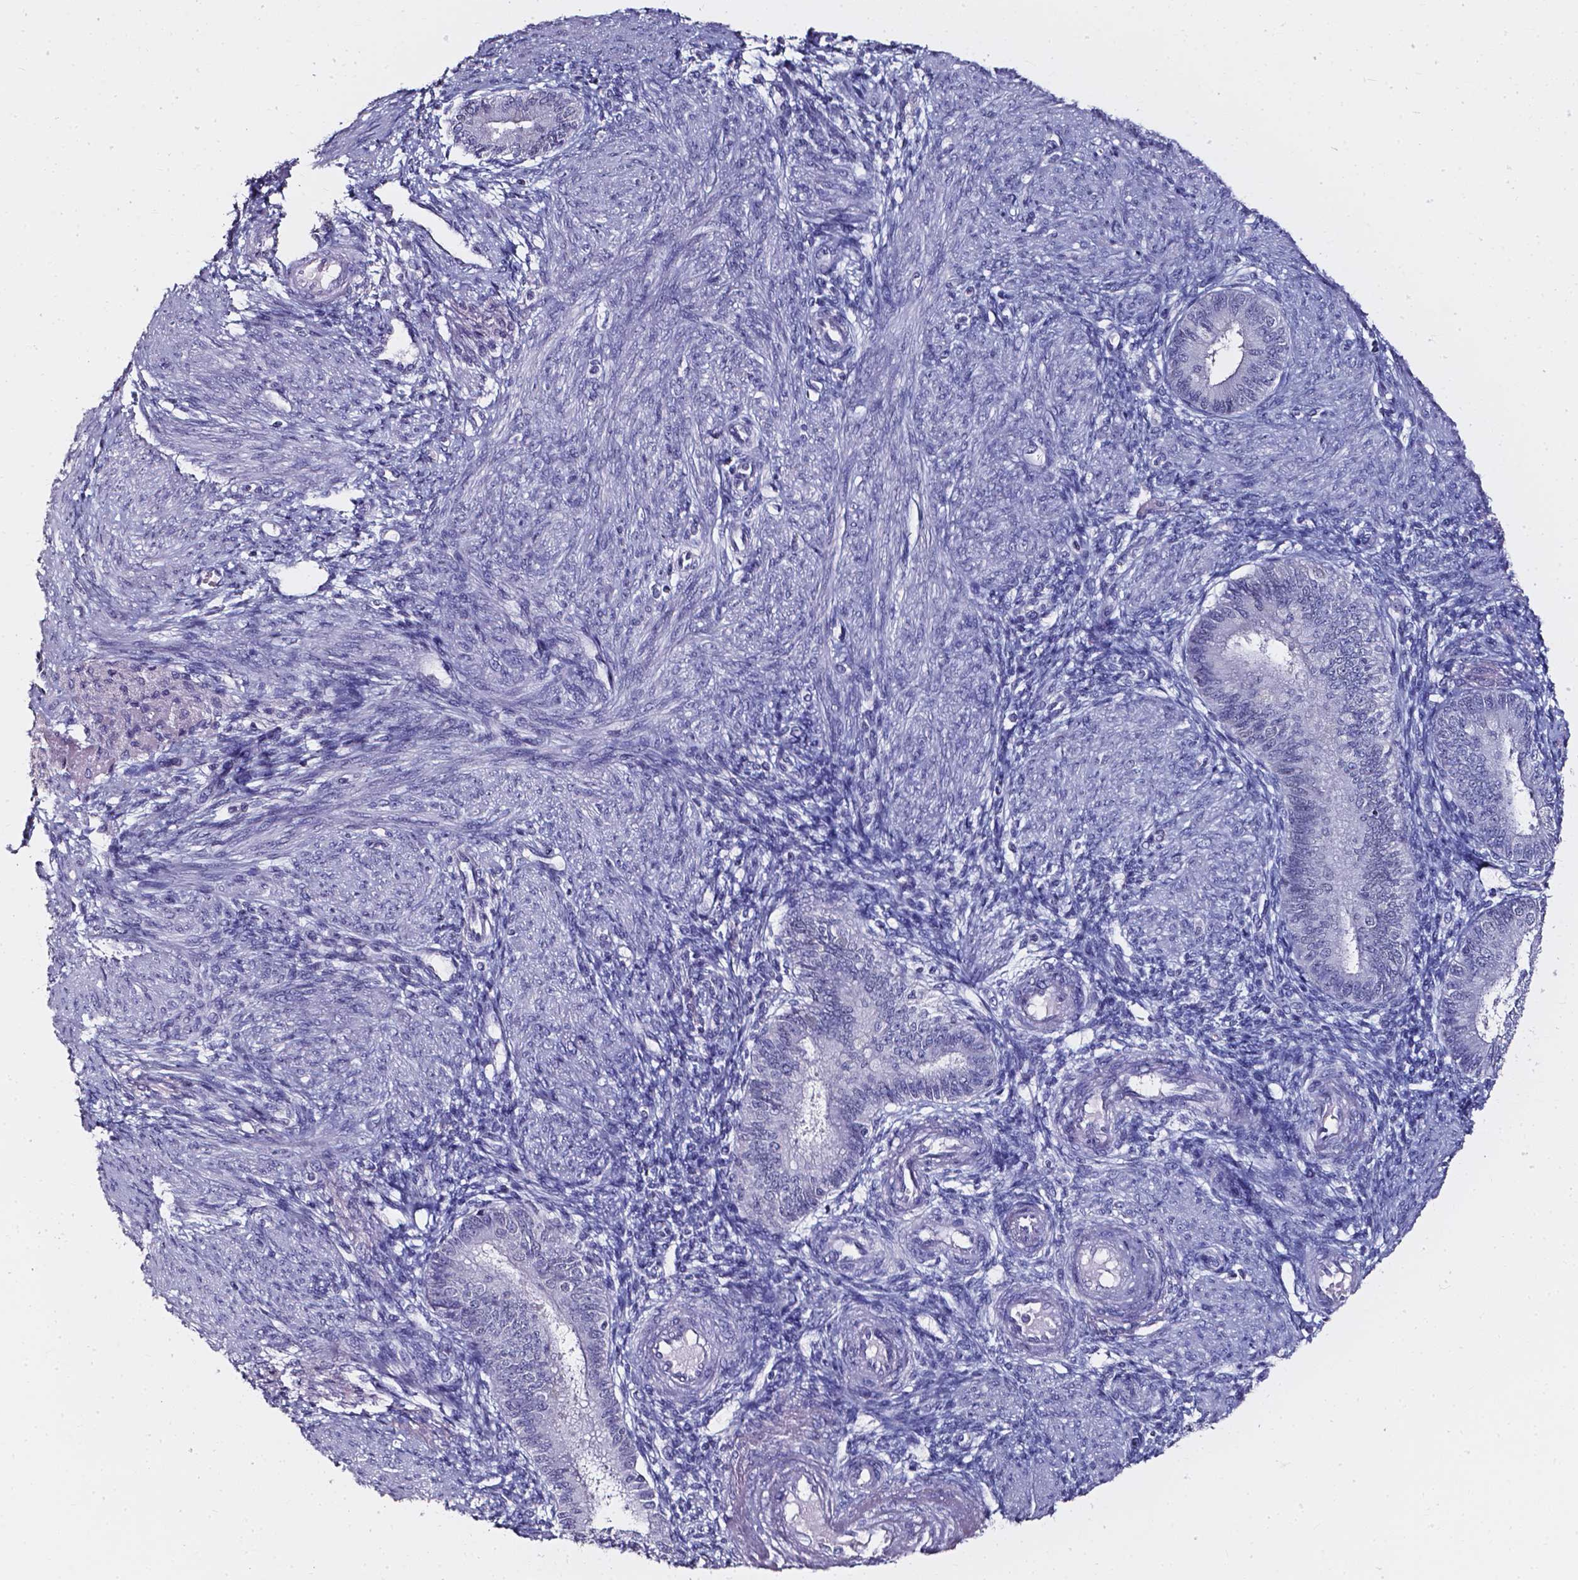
{"staining": {"intensity": "negative", "quantity": "none", "location": "none"}, "tissue": "endometrium", "cell_type": "Cells in endometrial stroma", "image_type": "normal", "snomed": [{"axis": "morphology", "description": "Normal tissue, NOS"}, {"axis": "topography", "description": "Endometrium"}], "caption": "A photomicrograph of endometrium stained for a protein exhibits no brown staining in cells in endometrial stroma.", "gene": "AKR1B10", "patient": {"sex": "female", "age": 39}}